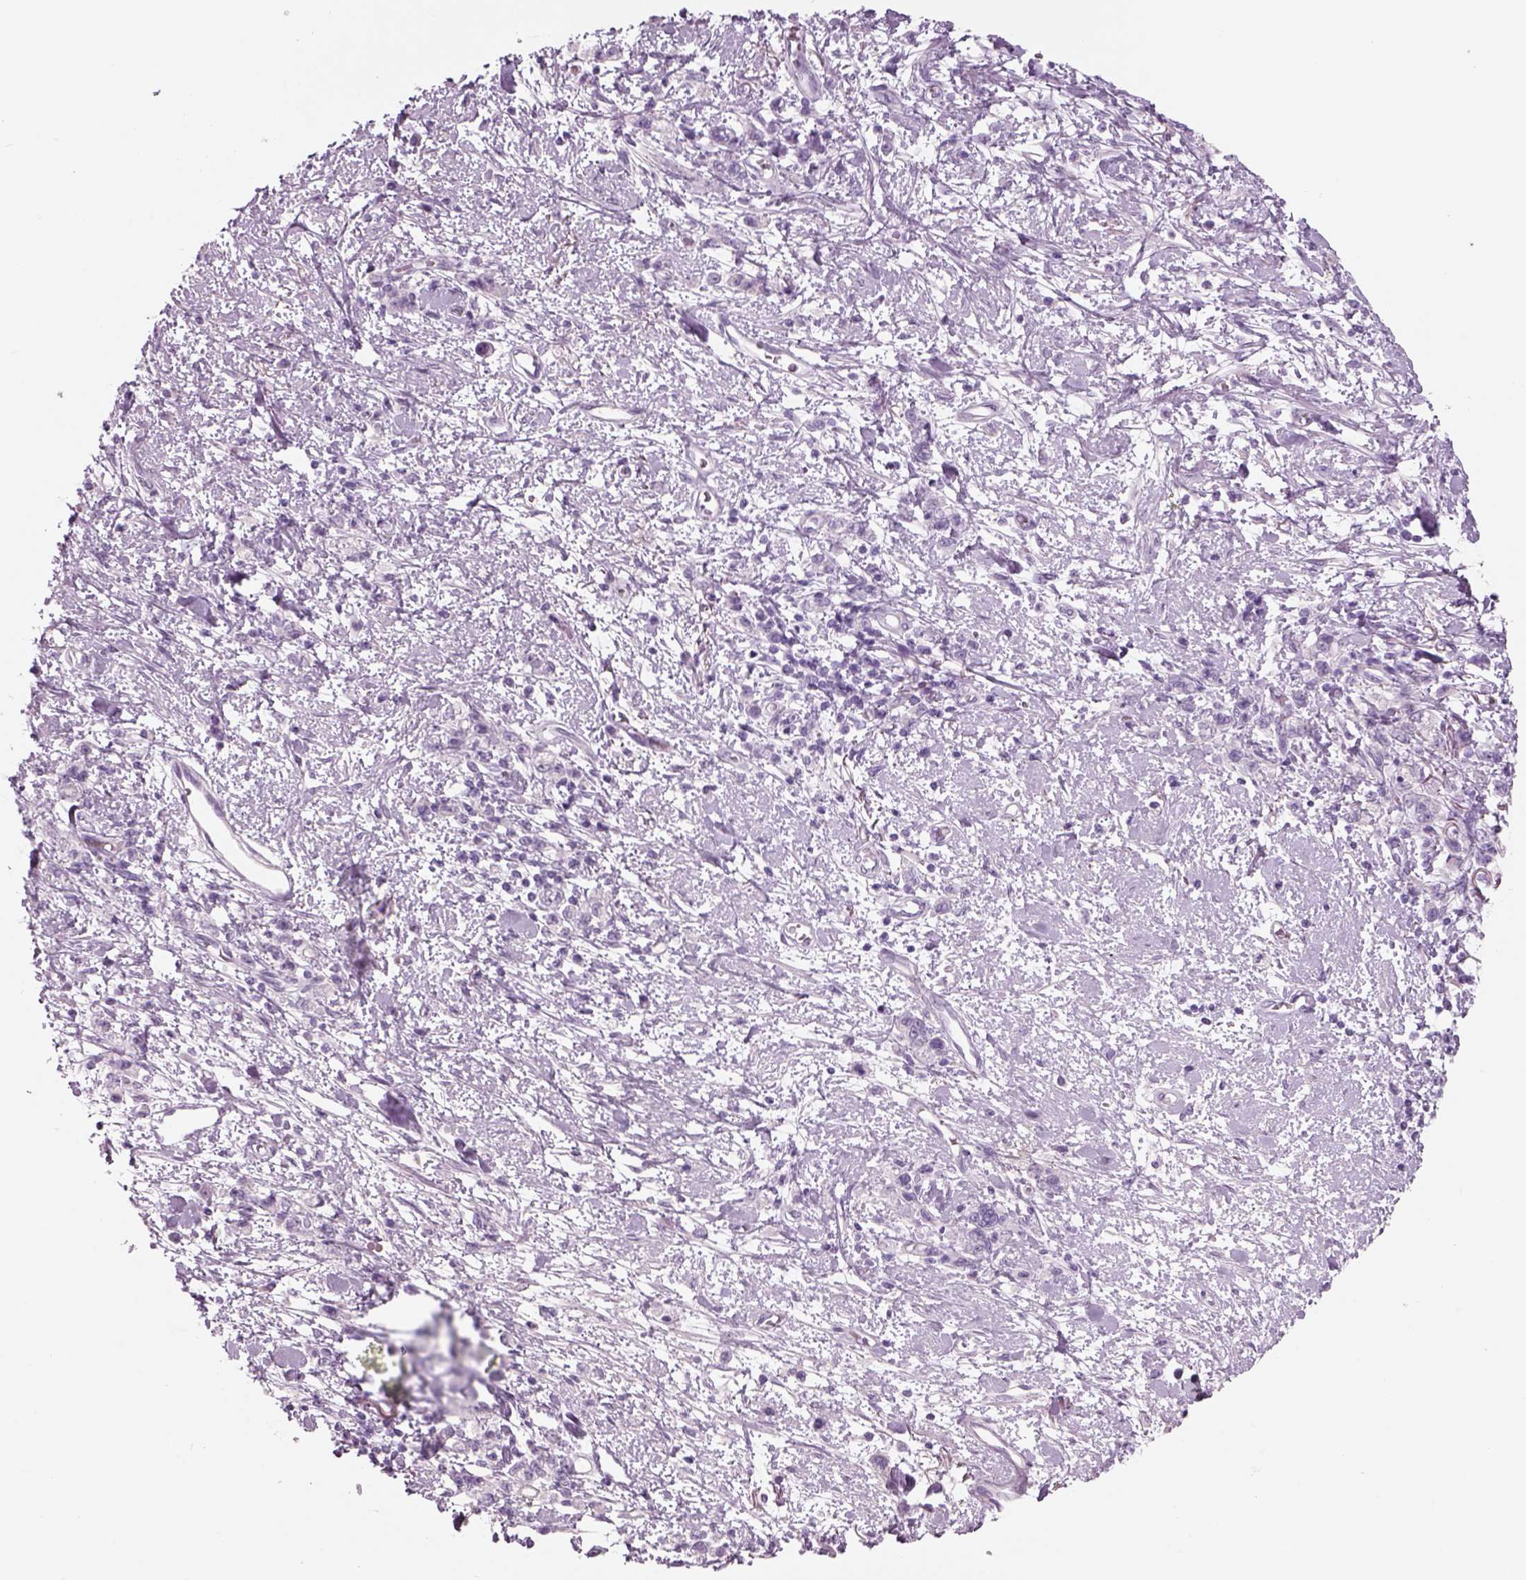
{"staining": {"intensity": "negative", "quantity": "none", "location": "none"}, "tissue": "stomach cancer", "cell_type": "Tumor cells", "image_type": "cancer", "snomed": [{"axis": "morphology", "description": "Adenocarcinoma, NOS"}, {"axis": "topography", "description": "Stomach"}], "caption": "Protein analysis of stomach adenocarcinoma exhibits no significant expression in tumor cells.", "gene": "GAS2L2", "patient": {"sex": "male", "age": 77}}